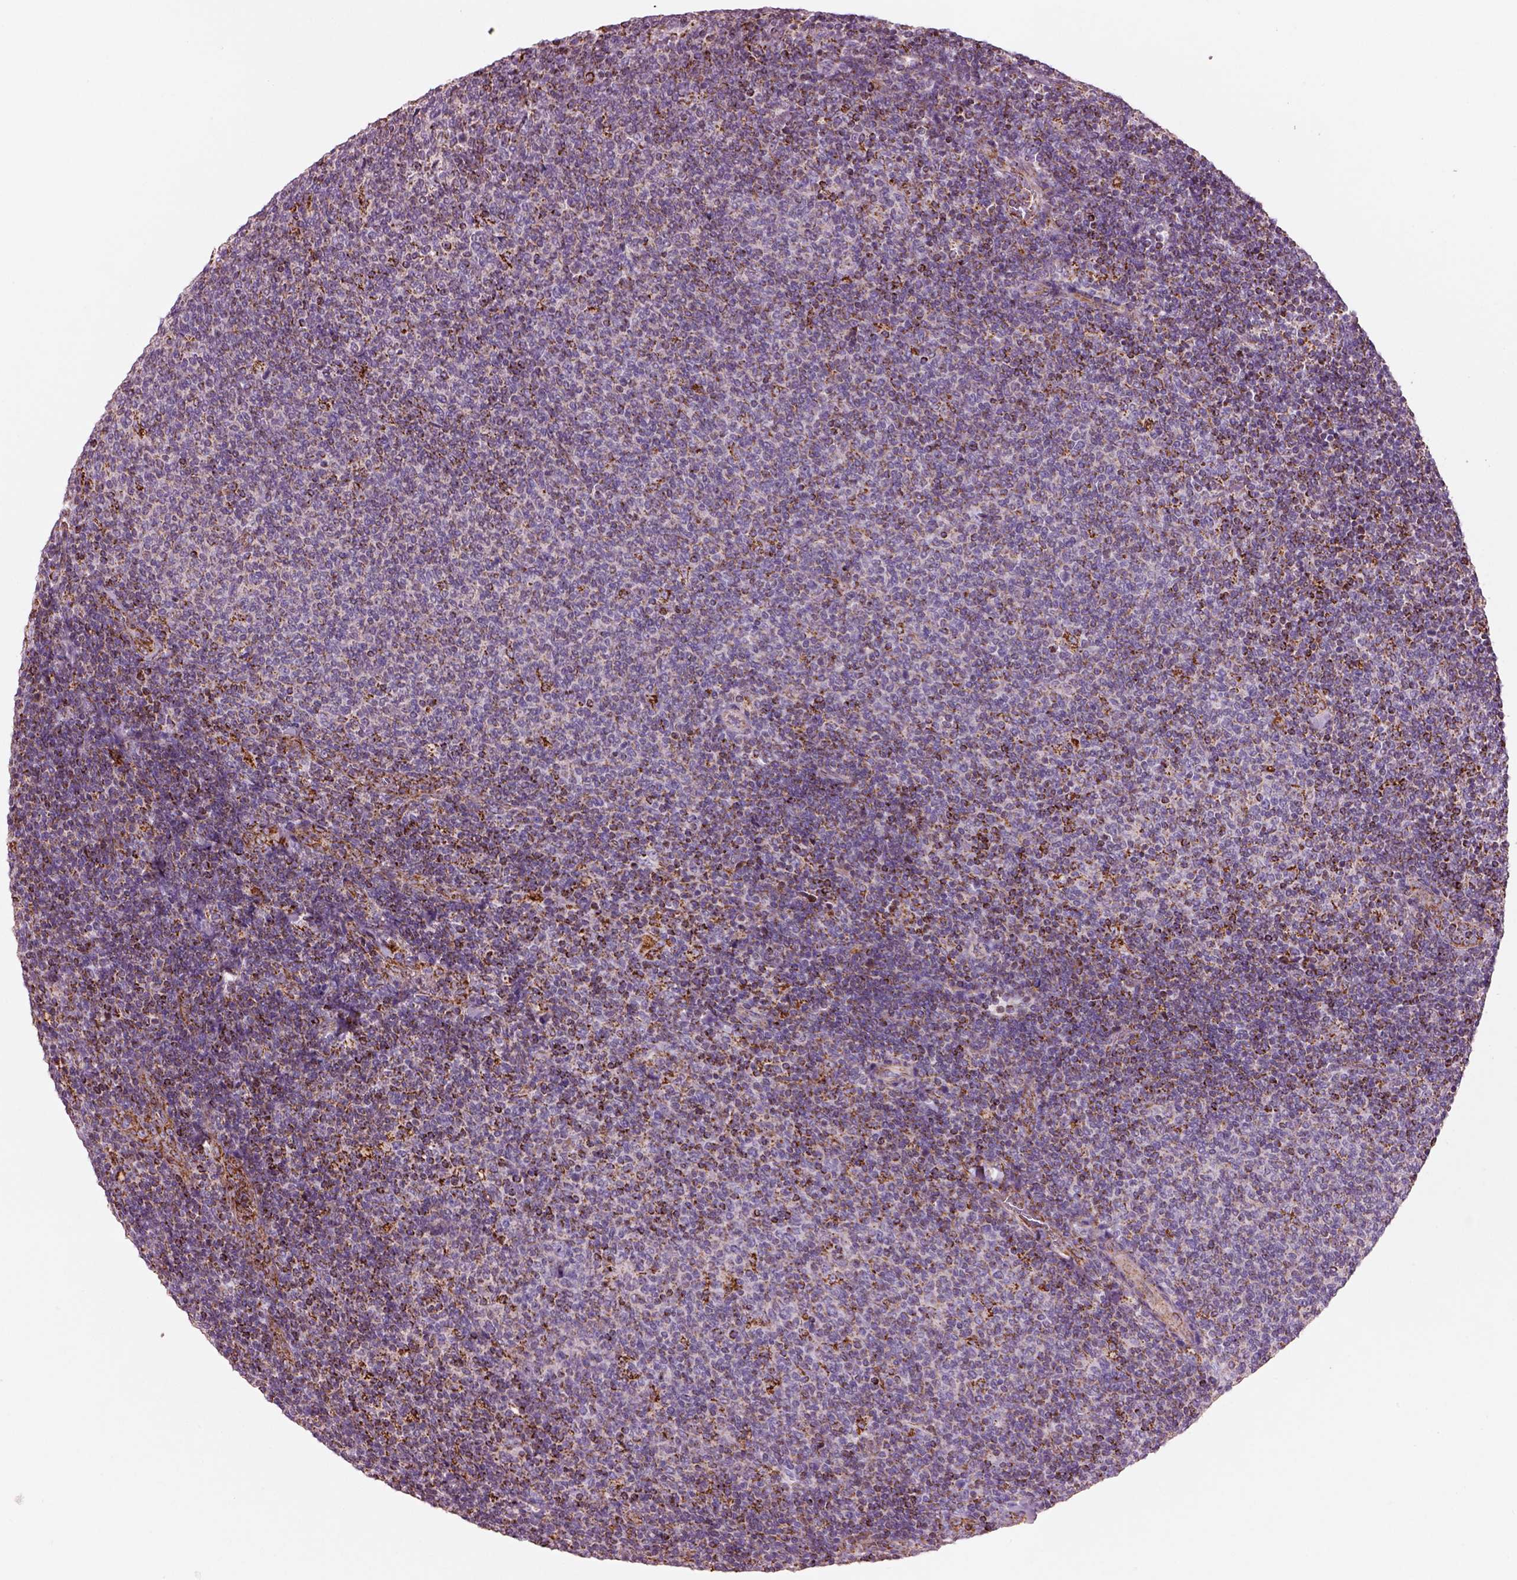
{"staining": {"intensity": "strong", "quantity": "25%-75%", "location": "cytoplasmic/membranous"}, "tissue": "lymphoma", "cell_type": "Tumor cells", "image_type": "cancer", "snomed": [{"axis": "morphology", "description": "Malignant lymphoma, non-Hodgkin's type, Low grade"}, {"axis": "topography", "description": "Lymph node"}], "caption": "The photomicrograph exhibits immunohistochemical staining of malignant lymphoma, non-Hodgkin's type (low-grade). There is strong cytoplasmic/membranous staining is present in approximately 25%-75% of tumor cells.", "gene": "SLC25A24", "patient": {"sex": "male", "age": 52}}